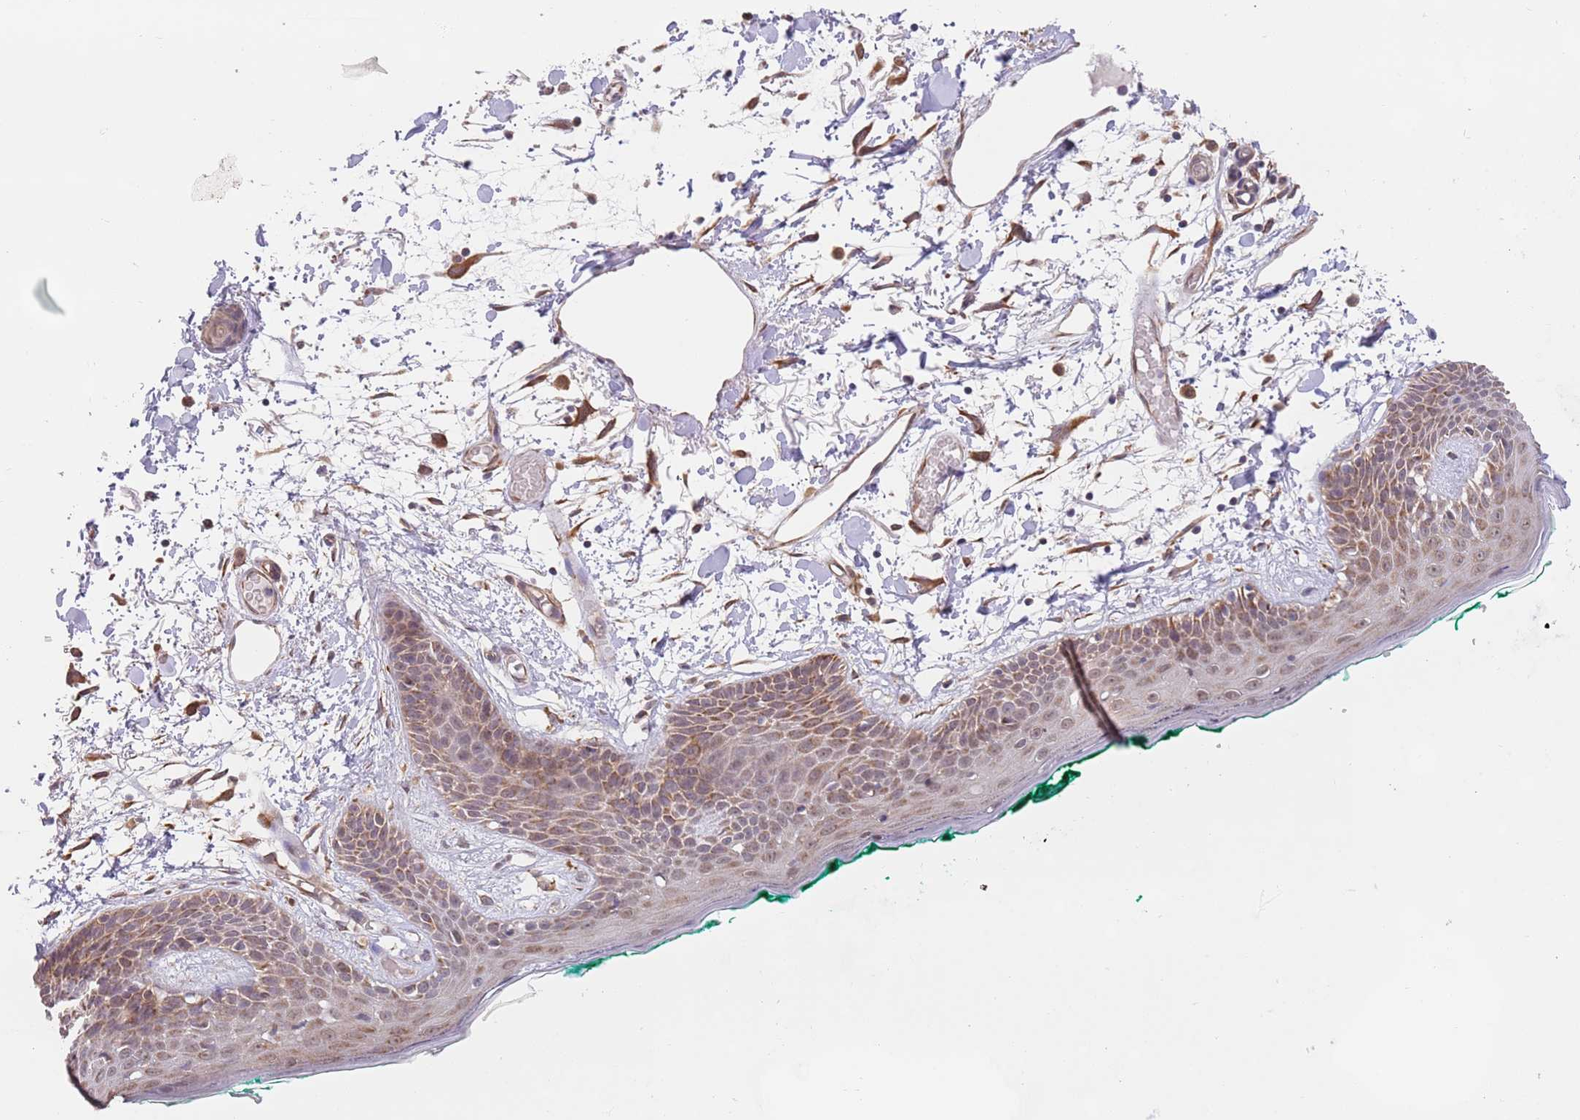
{"staining": {"intensity": "strong", "quantity": ">75%", "location": "cytoplasmic/membranous,nuclear"}, "tissue": "skin", "cell_type": "Fibroblasts", "image_type": "normal", "snomed": [{"axis": "morphology", "description": "Normal tissue, NOS"}, {"axis": "topography", "description": "Skin"}], "caption": "Immunohistochemical staining of unremarkable human skin demonstrates strong cytoplasmic/membranous,nuclear protein staining in approximately >75% of fibroblasts. The staining is performed using DAB brown chromogen to label protein expression. The nuclei are counter-stained blue using hematoxylin.", "gene": "UQCC3", "patient": {"sex": "male", "age": 79}}